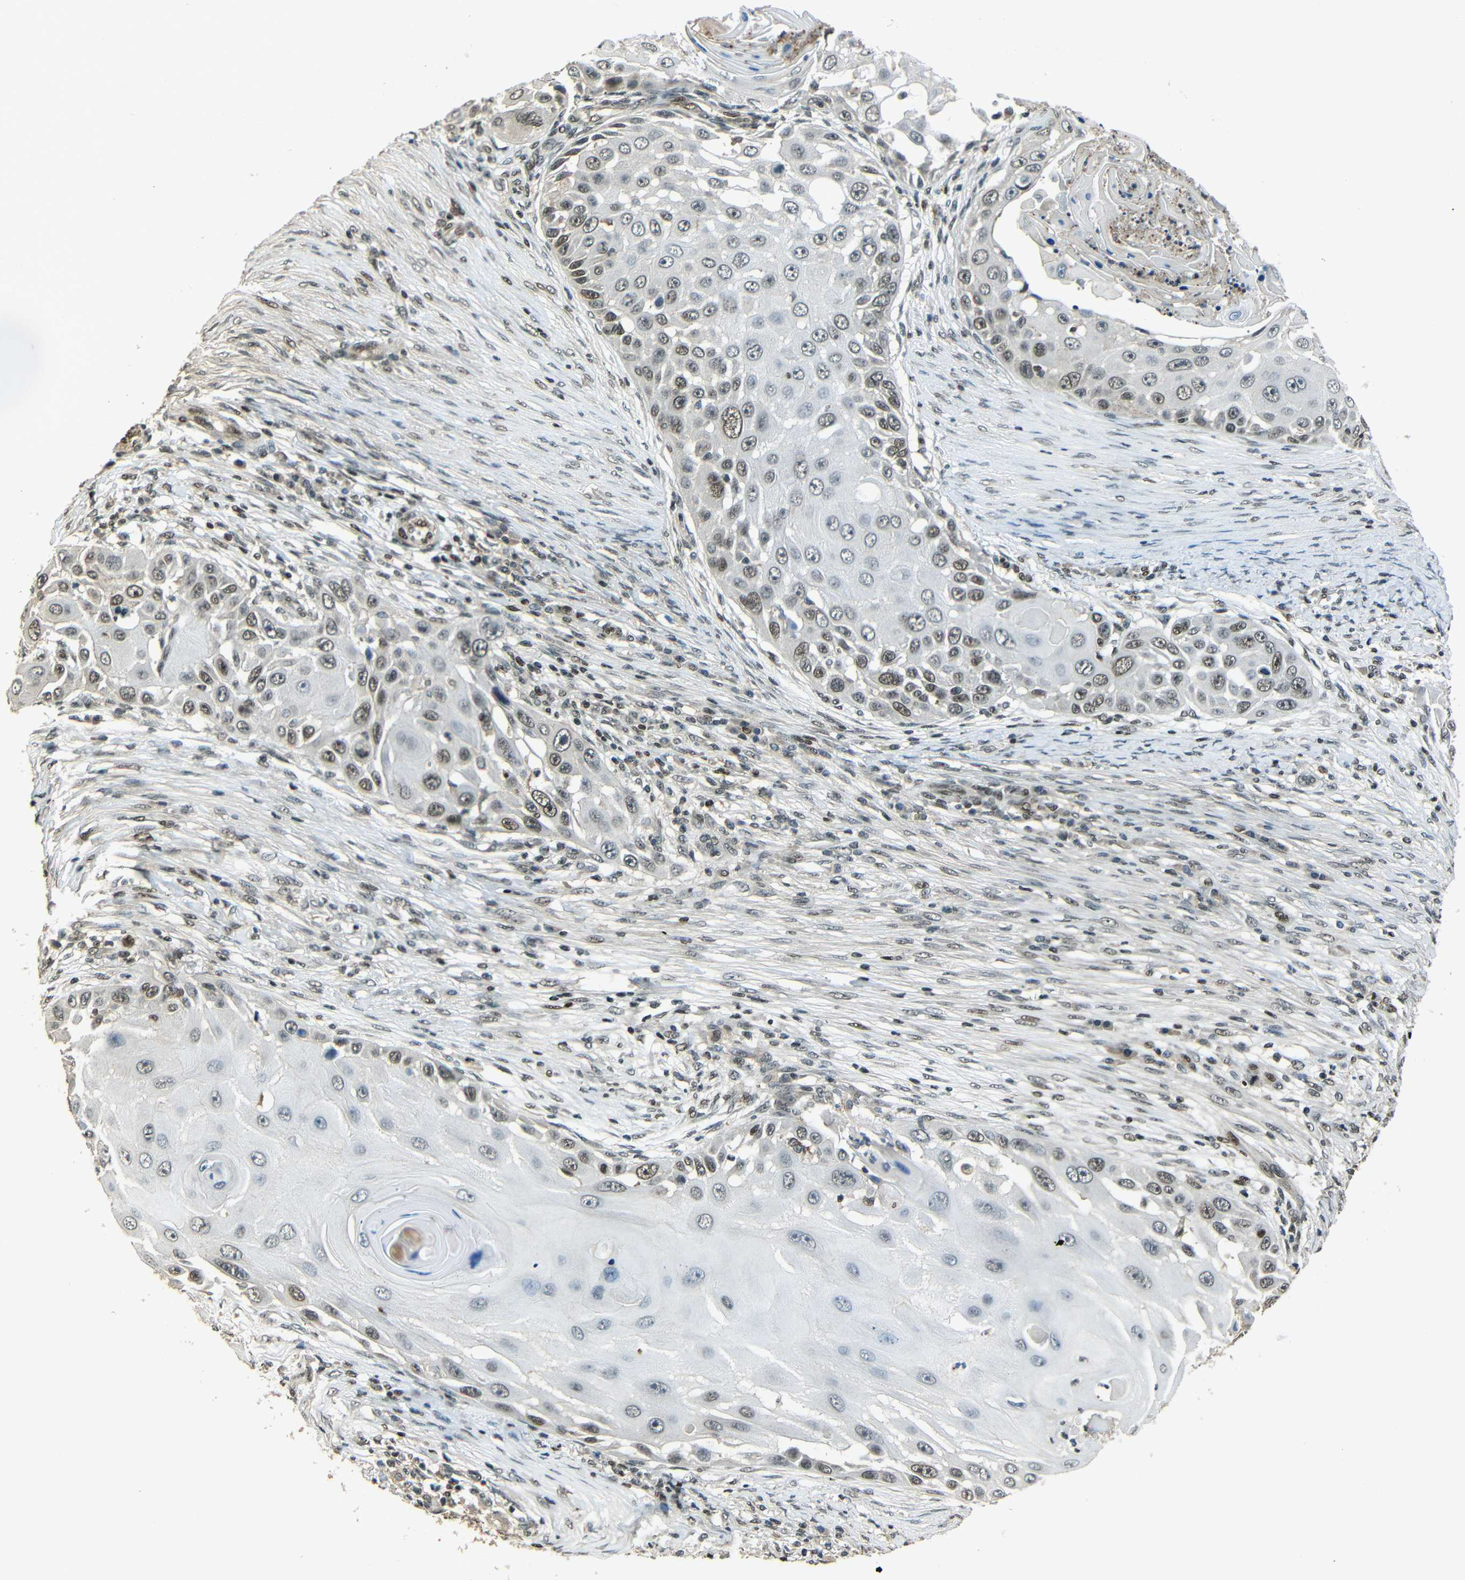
{"staining": {"intensity": "weak", "quantity": "25%-75%", "location": "nuclear"}, "tissue": "skin cancer", "cell_type": "Tumor cells", "image_type": "cancer", "snomed": [{"axis": "morphology", "description": "Squamous cell carcinoma, NOS"}, {"axis": "topography", "description": "Skin"}], "caption": "High-power microscopy captured an immunohistochemistry micrograph of skin cancer (squamous cell carcinoma), revealing weak nuclear expression in about 25%-75% of tumor cells. The staining is performed using DAB (3,3'-diaminobenzidine) brown chromogen to label protein expression. The nuclei are counter-stained blue using hematoxylin.", "gene": "PSIP1", "patient": {"sex": "female", "age": 44}}